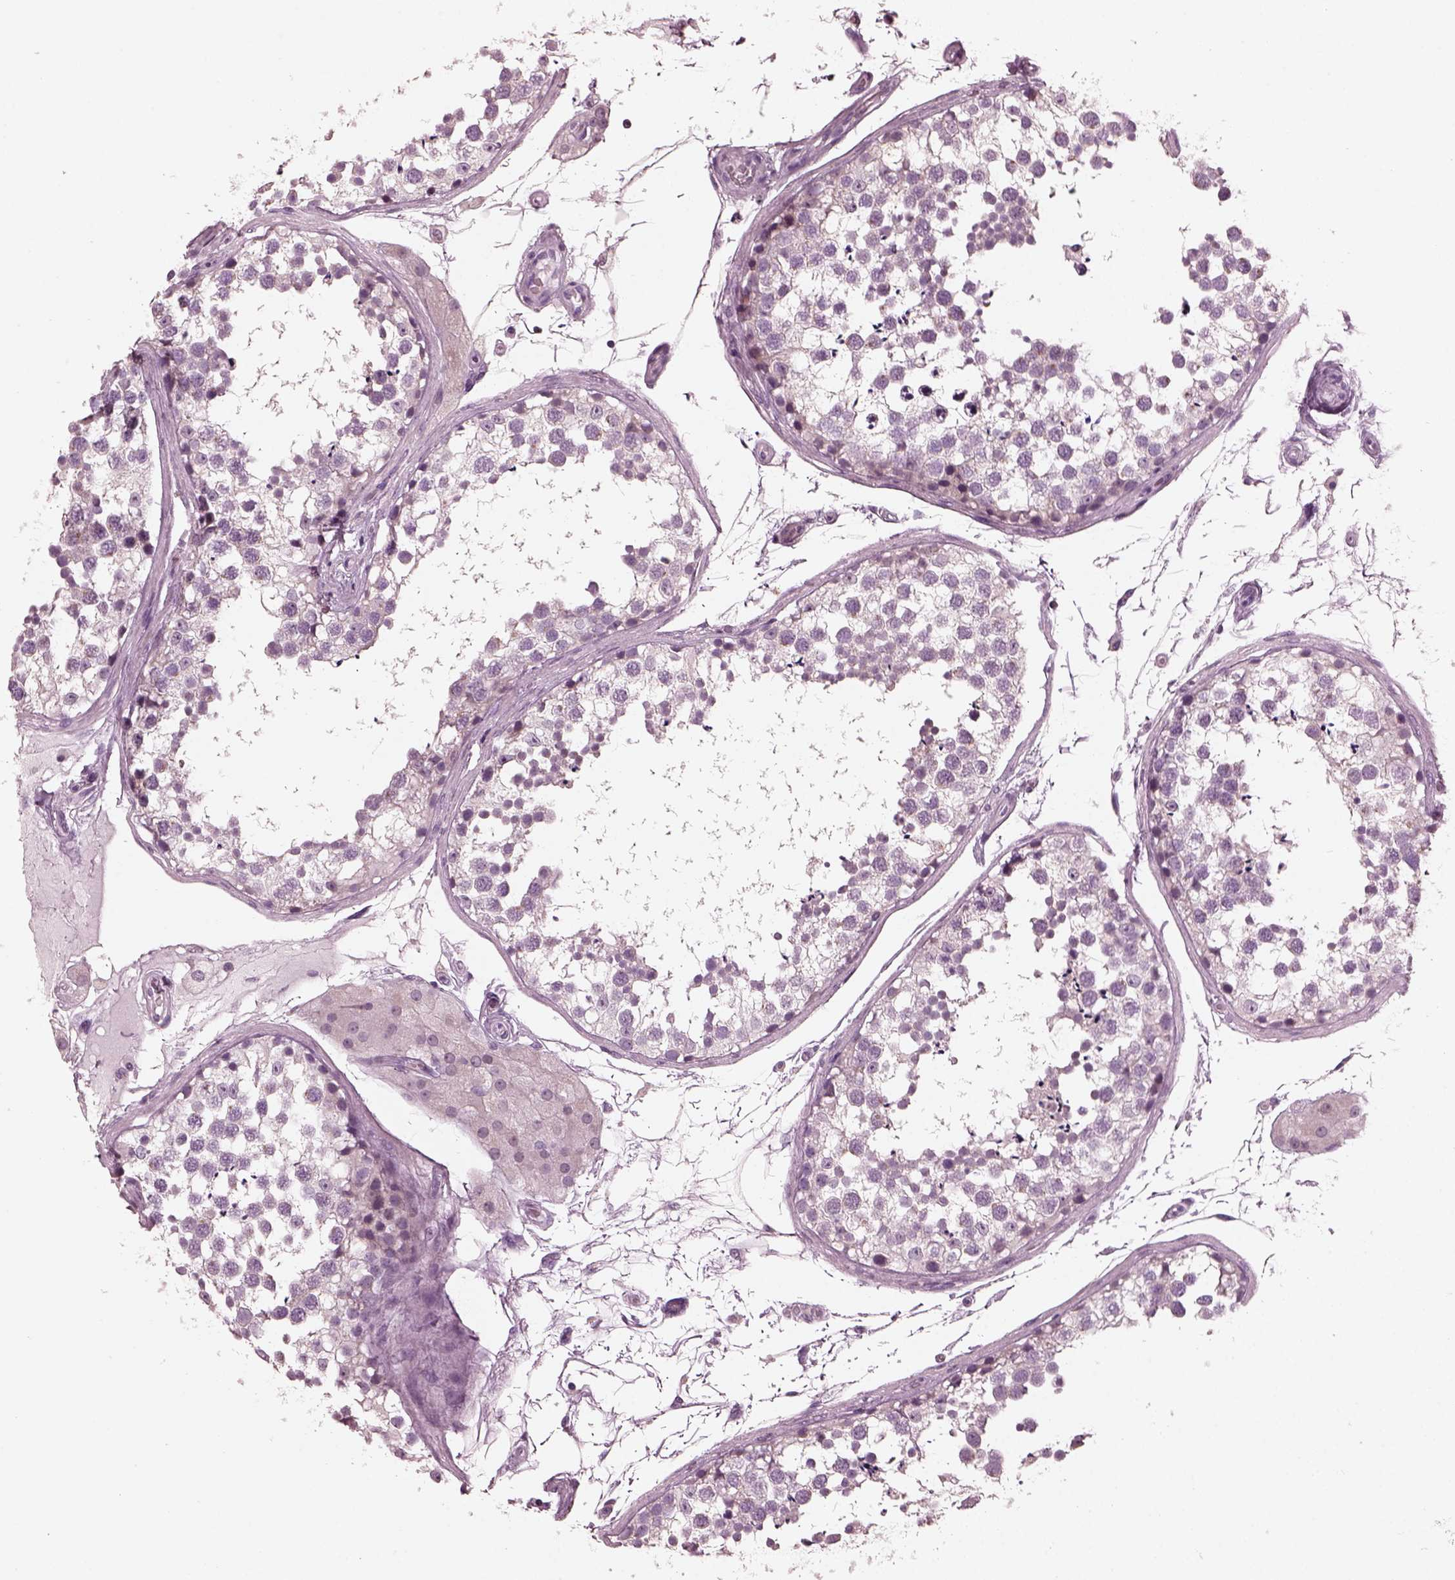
{"staining": {"intensity": "negative", "quantity": "none", "location": "none"}, "tissue": "testis", "cell_type": "Cells in seminiferous ducts", "image_type": "normal", "snomed": [{"axis": "morphology", "description": "Normal tissue, NOS"}, {"axis": "morphology", "description": "Seminoma, NOS"}, {"axis": "topography", "description": "Testis"}], "caption": "Immunohistochemistry histopathology image of unremarkable testis: human testis stained with DAB reveals no significant protein positivity in cells in seminiferous ducts. (DAB IHC, high magnification).", "gene": "SLAMF8", "patient": {"sex": "male", "age": 65}}